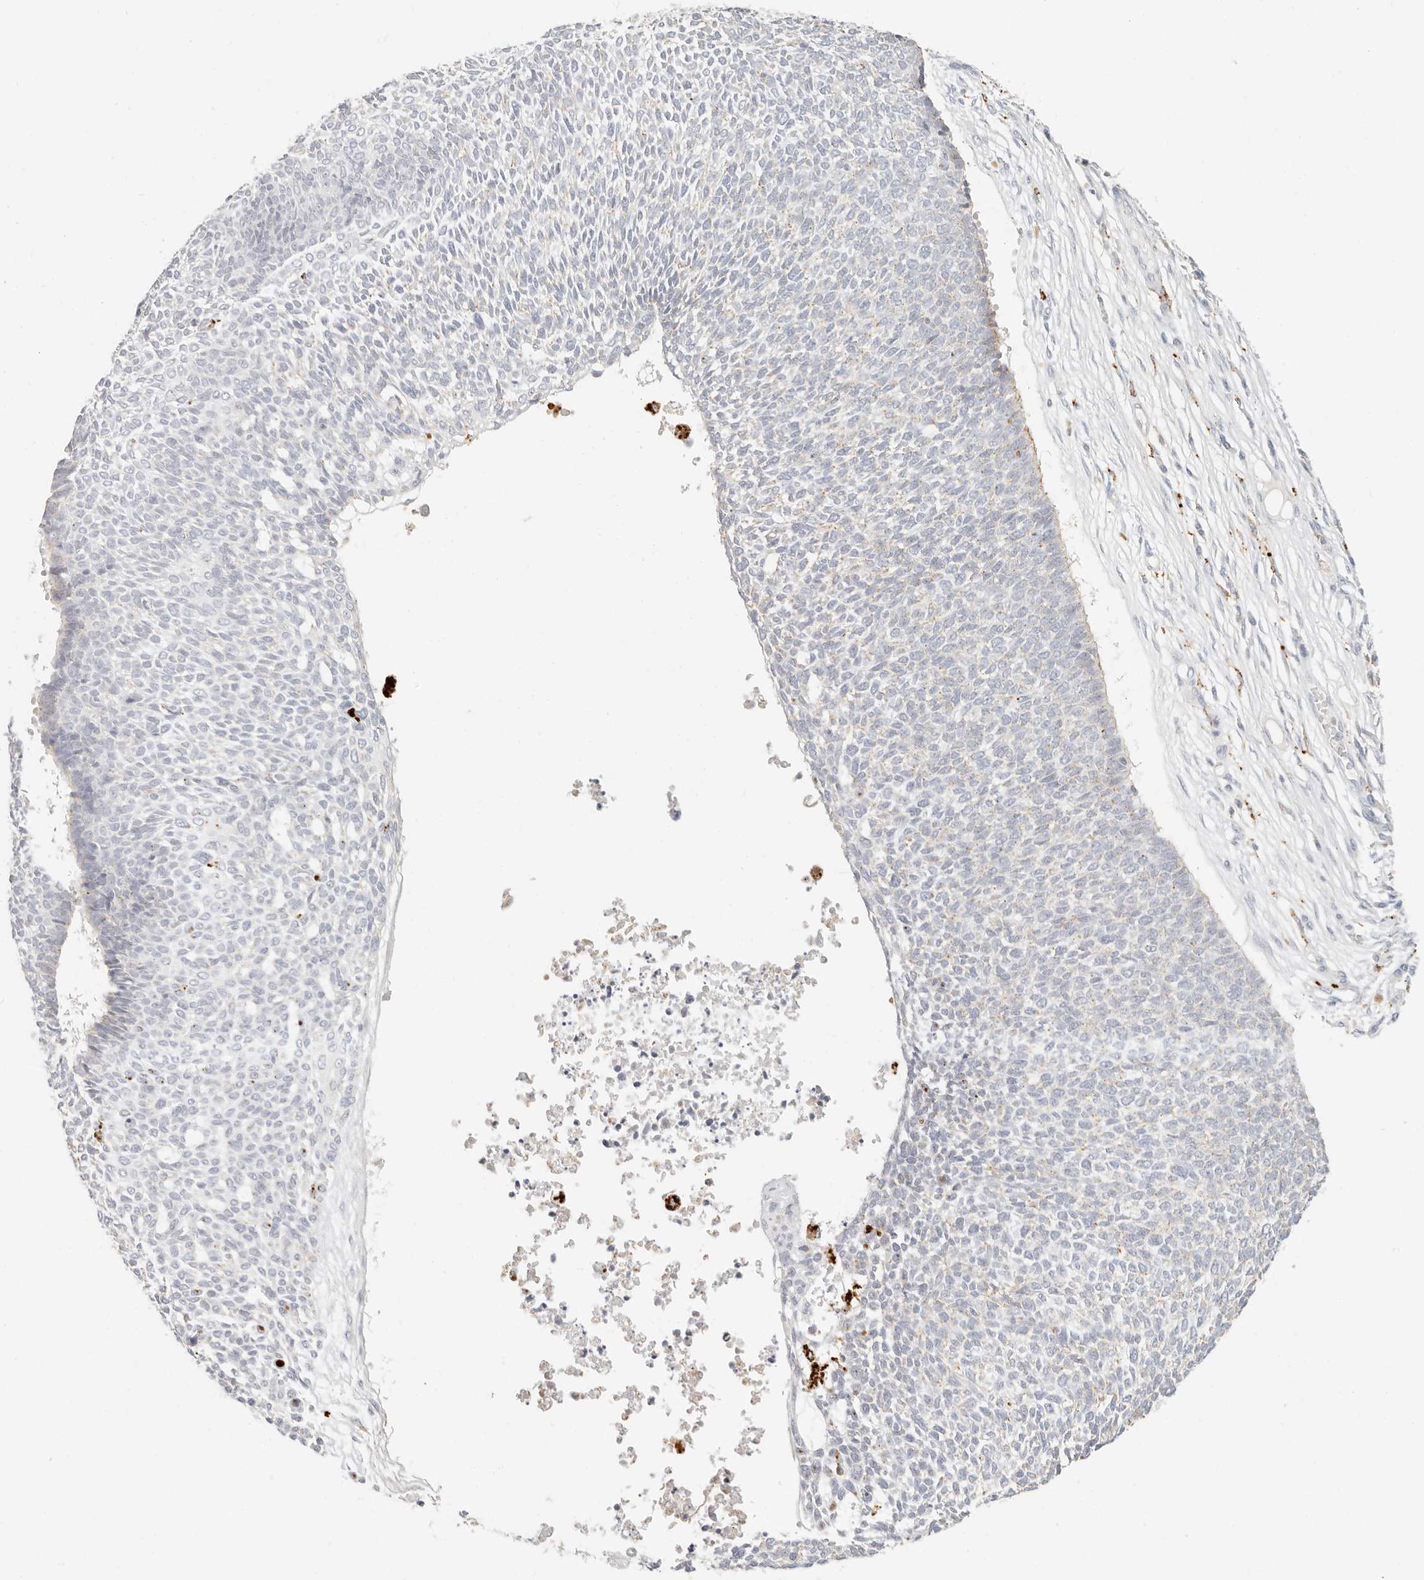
{"staining": {"intensity": "negative", "quantity": "none", "location": "none"}, "tissue": "skin cancer", "cell_type": "Tumor cells", "image_type": "cancer", "snomed": [{"axis": "morphology", "description": "Basal cell carcinoma"}, {"axis": "topography", "description": "Skin"}], "caption": "Immunohistochemistry (IHC) of skin cancer shows no expression in tumor cells.", "gene": "RNASET2", "patient": {"sex": "female", "age": 84}}